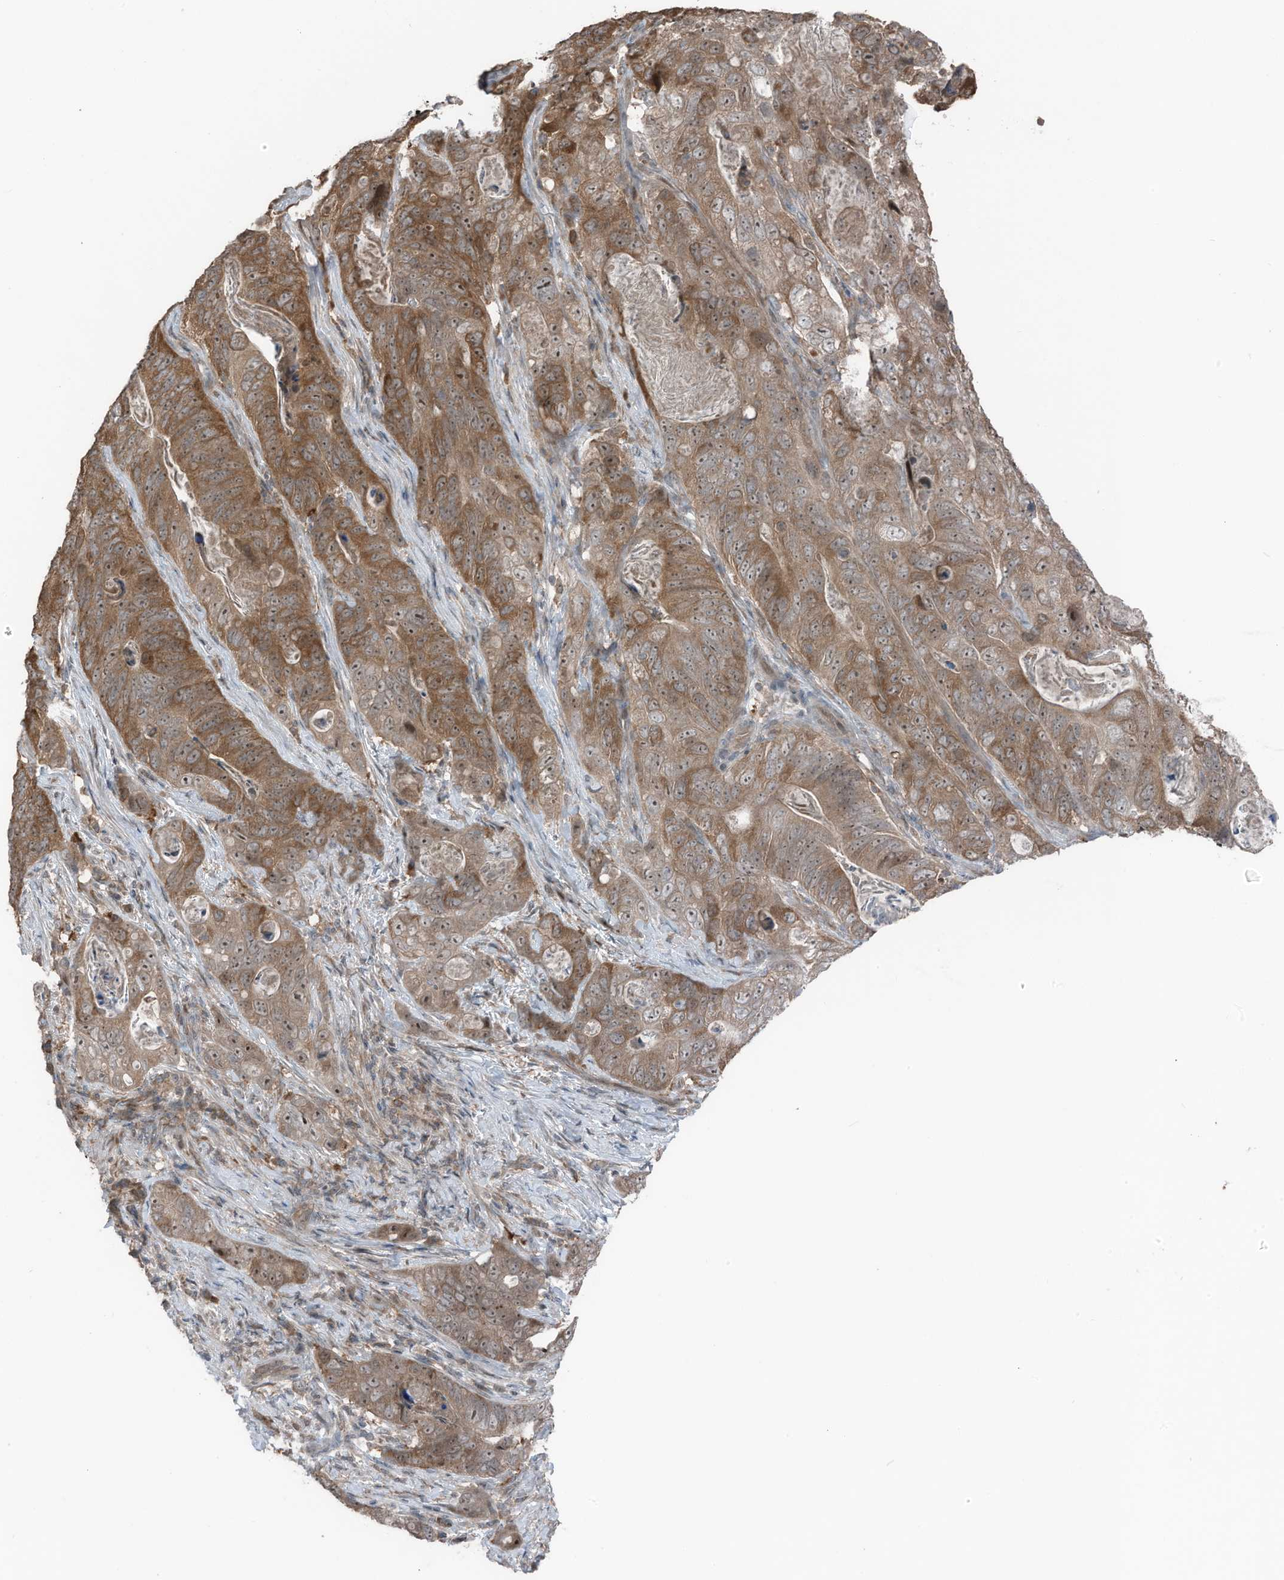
{"staining": {"intensity": "moderate", "quantity": ">75%", "location": "cytoplasmic/membranous,nuclear"}, "tissue": "stomach cancer", "cell_type": "Tumor cells", "image_type": "cancer", "snomed": [{"axis": "morphology", "description": "Normal tissue, NOS"}, {"axis": "morphology", "description": "Adenocarcinoma, NOS"}, {"axis": "topography", "description": "Stomach"}], "caption": "Immunohistochemistry of adenocarcinoma (stomach) shows medium levels of moderate cytoplasmic/membranous and nuclear staining in approximately >75% of tumor cells. (IHC, brightfield microscopy, high magnification).", "gene": "TXNDC9", "patient": {"sex": "female", "age": 89}}